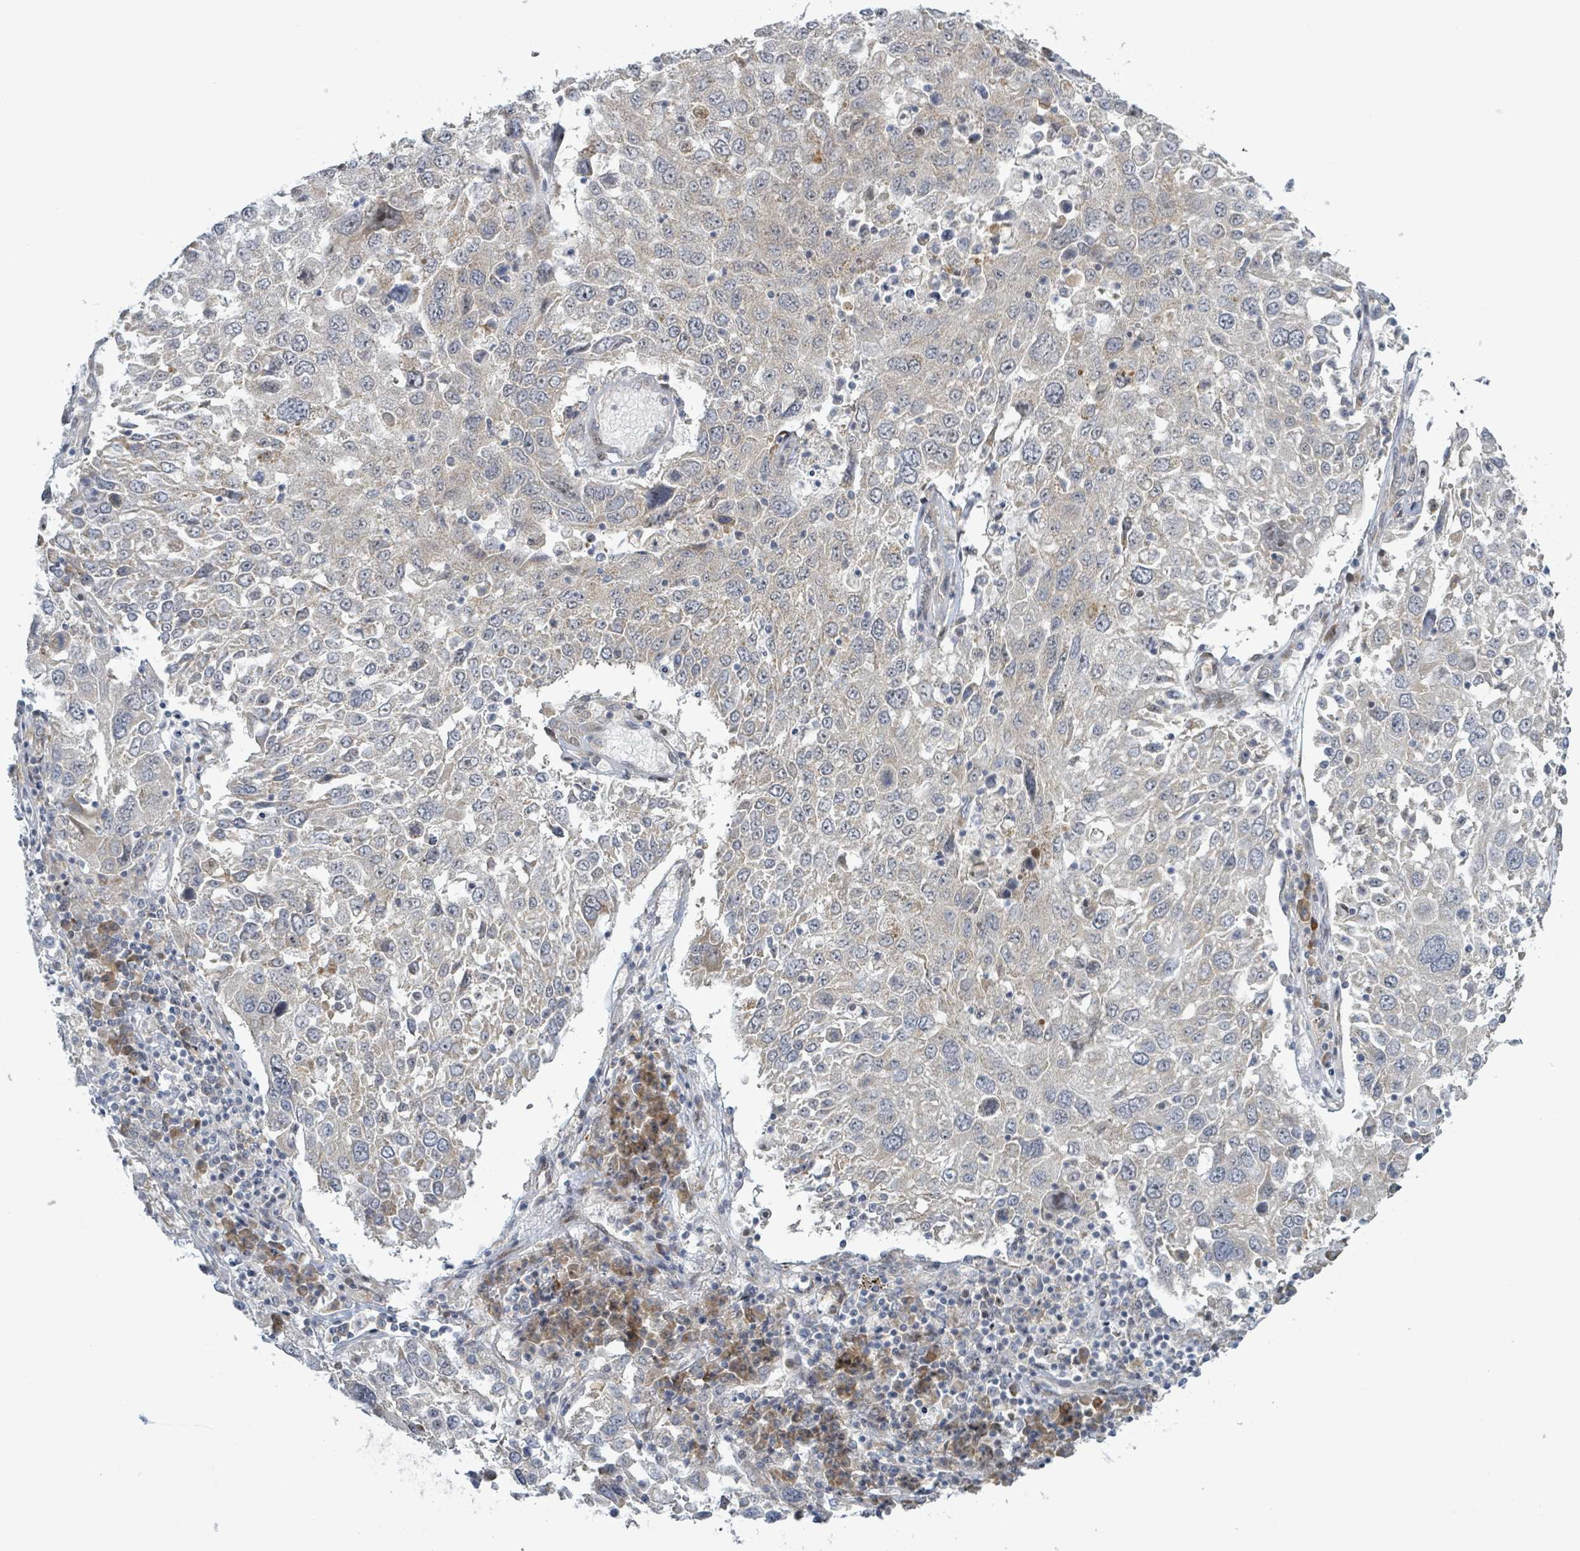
{"staining": {"intensity": "negative", "quantity": "none", "location": "none"}, "tissue": "lung cancer", "cell_type": "Tumor cells", "image_type": "cancer", "snomed": [{"axis": "morphology", "description": "Squamous cell carcinoma, NOS"}, {"axis": "topography", "description": "Lung"}], "caption": "Photomicrograph shows no protein staining in tumor cells of lung cancer tissue.", "gene": "RPL32", "patient": {"sex": "male", "age": 65}}